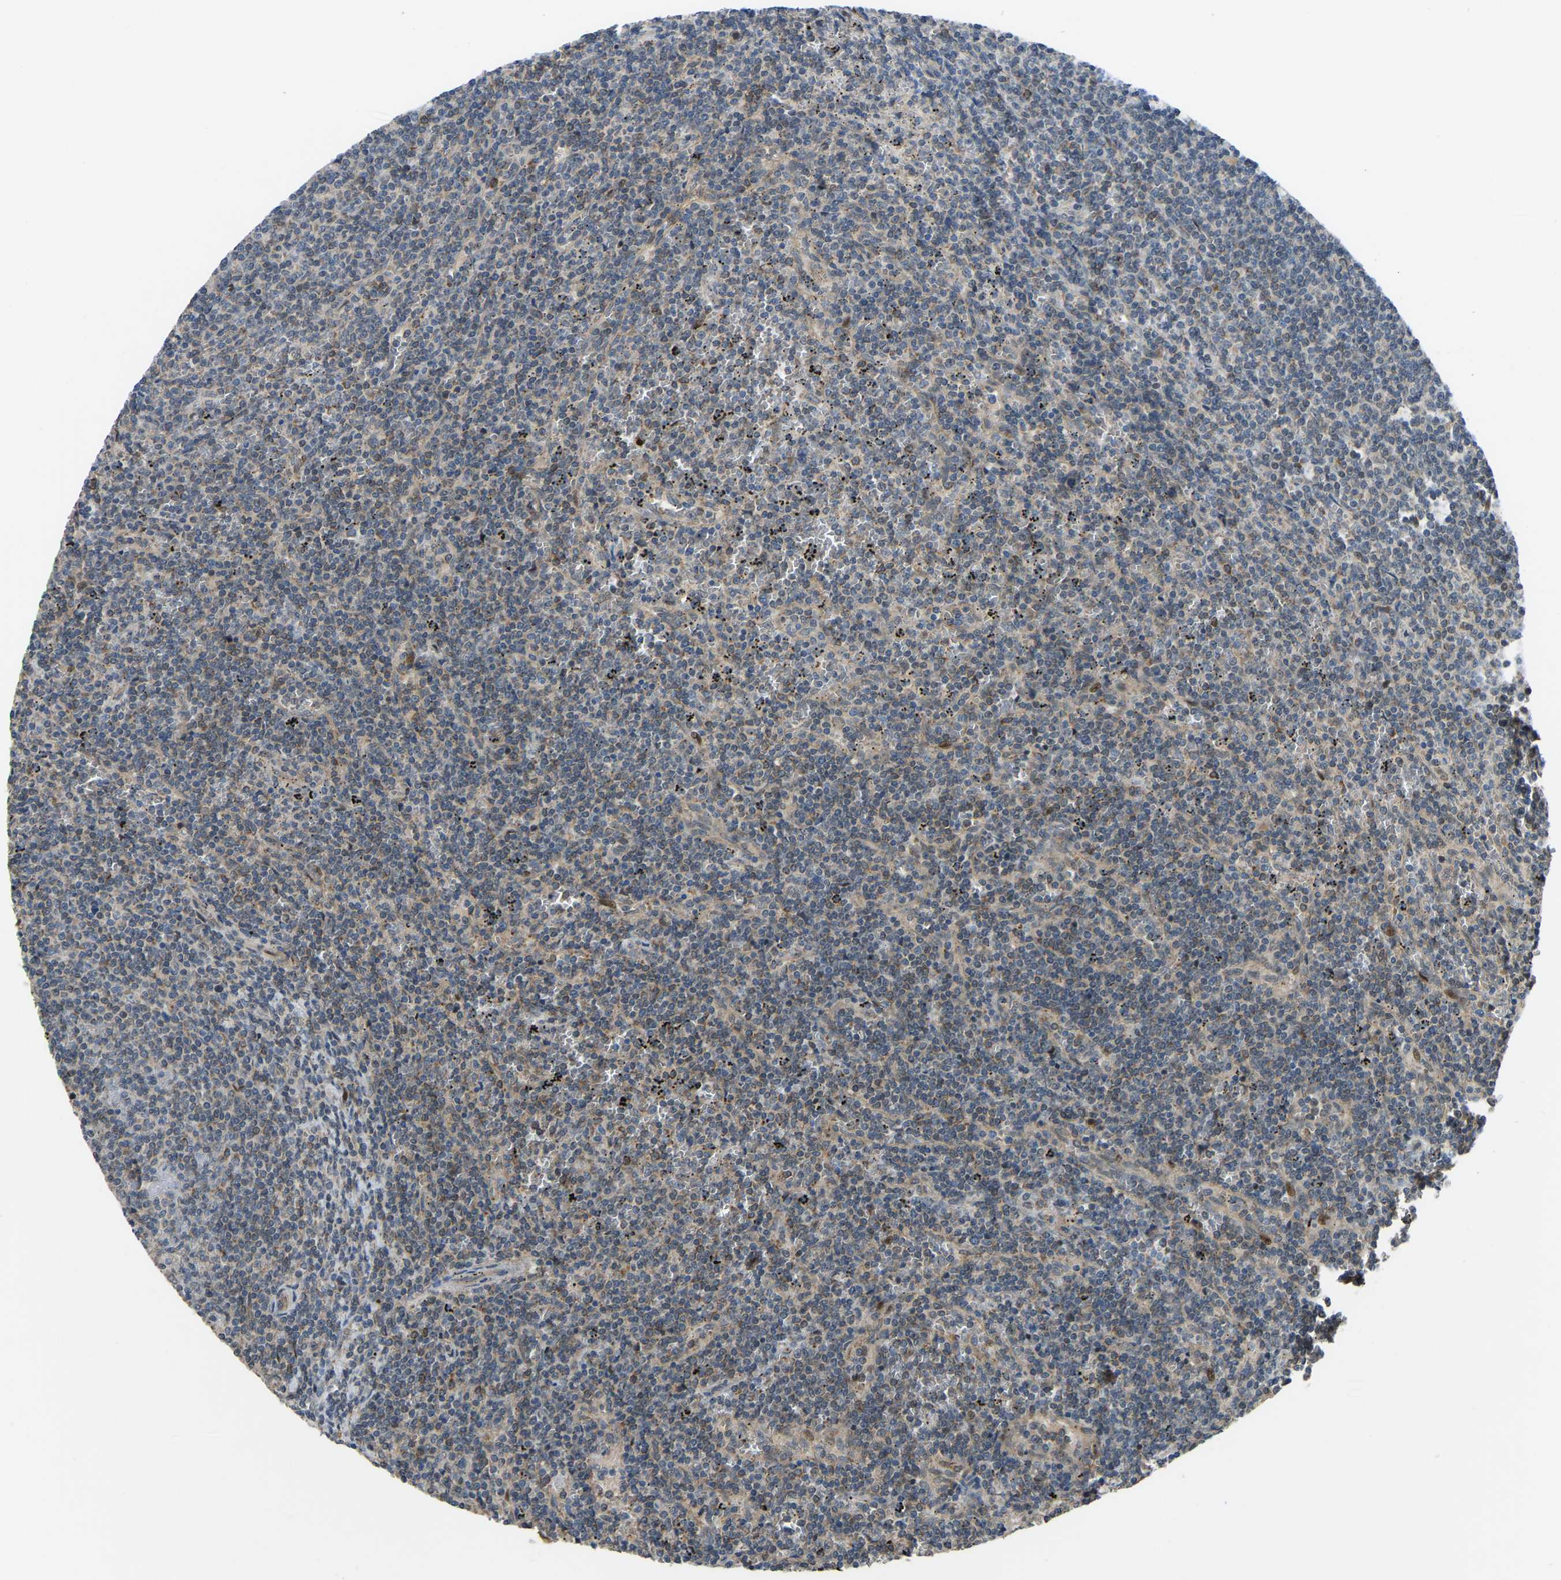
{"staining": {"intensity": "weak", "quantity": "25%-75%", "location": "cytoplasmic/membranous"}, "tissue": "lymphoma", "cell_type": "Tumor cells", "image_type": "cancer", "snomed": [{"axis": "morphology", "description": "Malignant lymphoma, non-Hodgkin's type, Low grade"}, {"axis": "topography", "description": "Spleen"}], "caption": "Protein analysis of lymphoma tissue demonstrates weak cytoplasmic/membranous positivity in about 25%-75% of tumor cells. The protein is shown in brown color, while the nuclei are stained blue.", "gene": "C21orf91", "patient": {"sex": "female", "age": 50}}